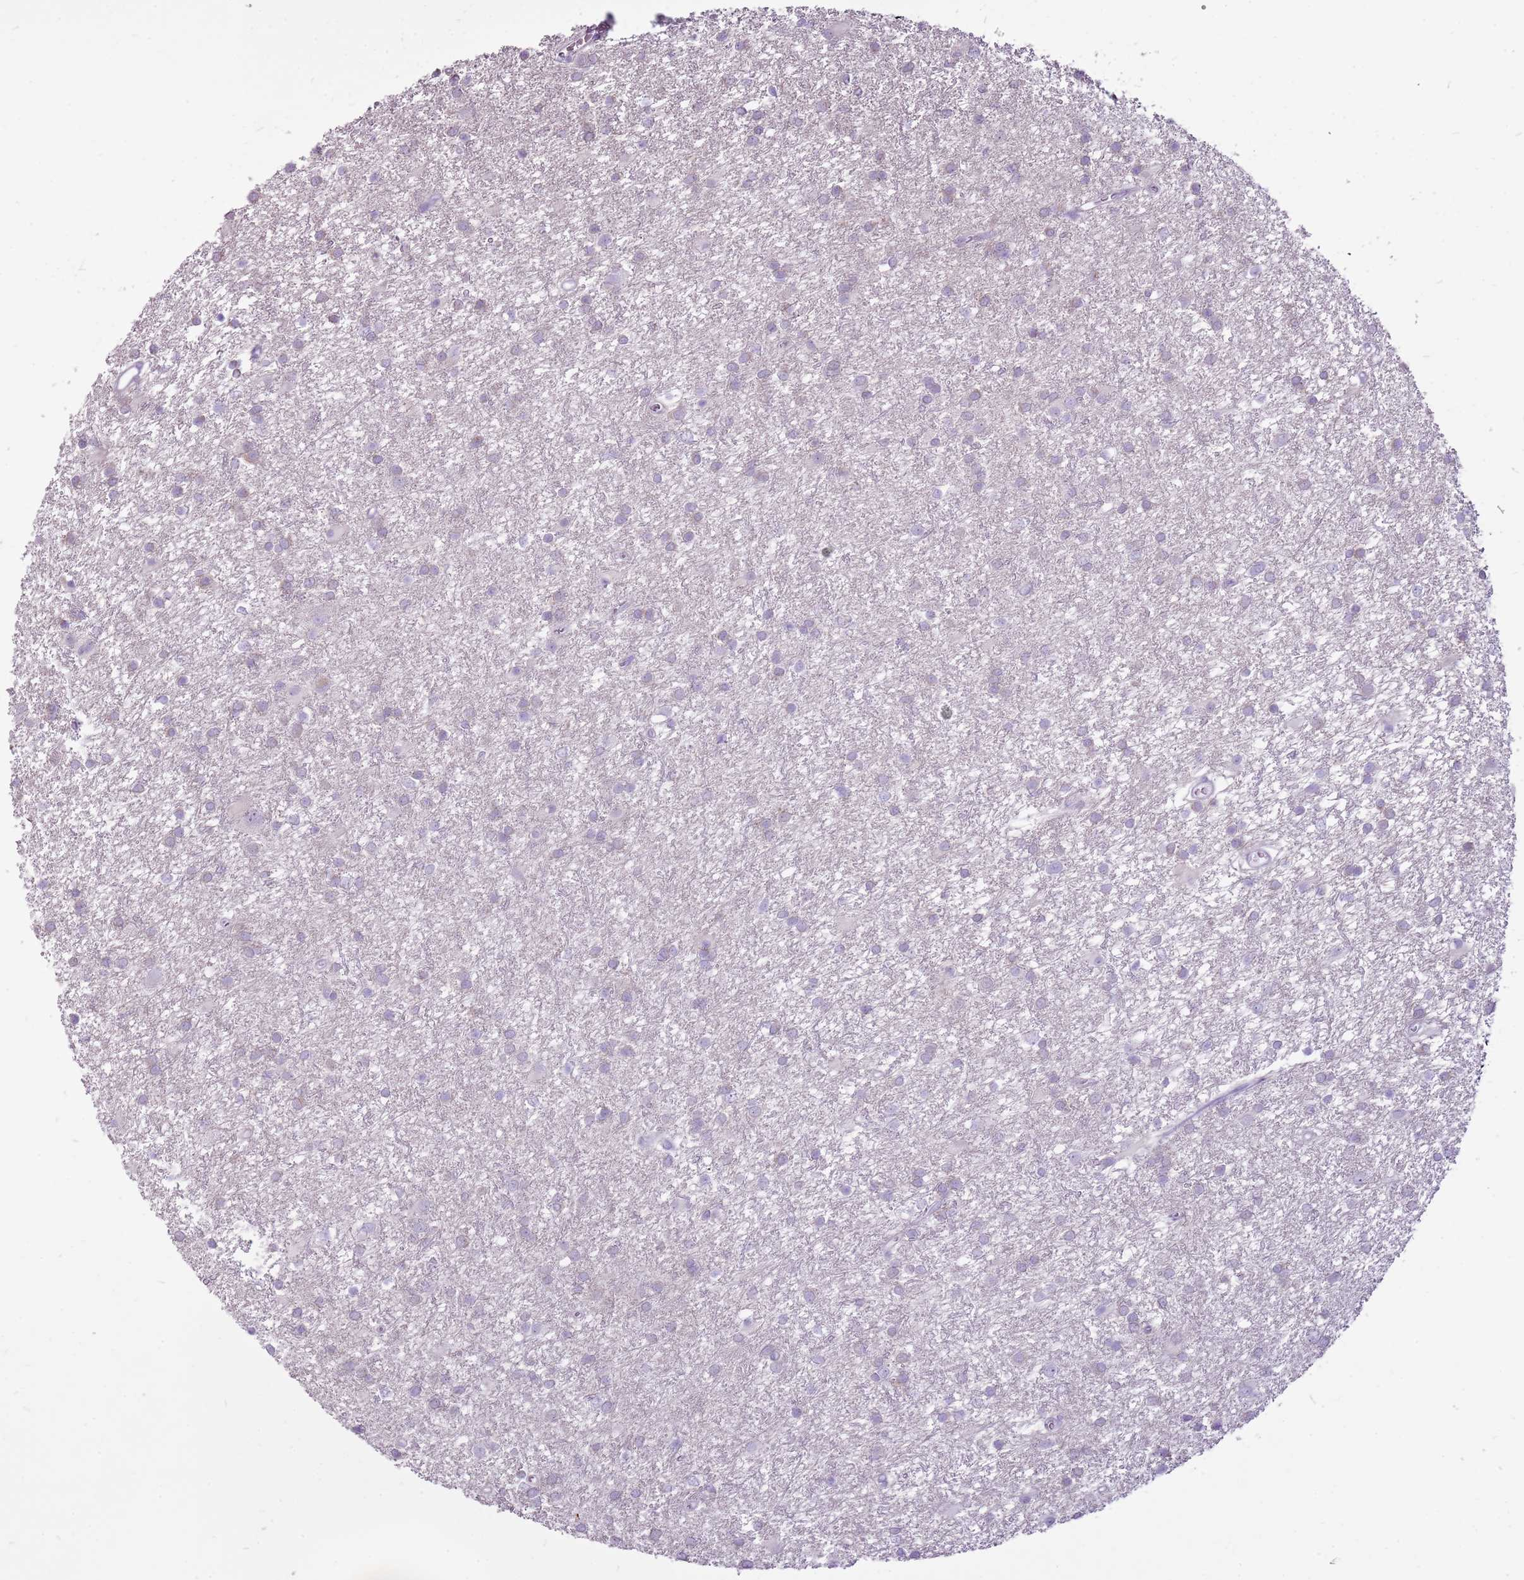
{"staining": {"intensity": "negative", "quantity": "none", "location": "none"}, "tissue": "glioma", "cell_type": "Tumor cells", "image_type": "cancer", "snomed": [{"axis": "morphology", "description": "Glioma, malignant, High grade"}, {"axis": "topography", "description": "Brain"}], "caption": "The micrograph displays no staining of tumor cells in glioma.", "gene": "CNFN", "patient": {"sex": "female", "age": 50}}